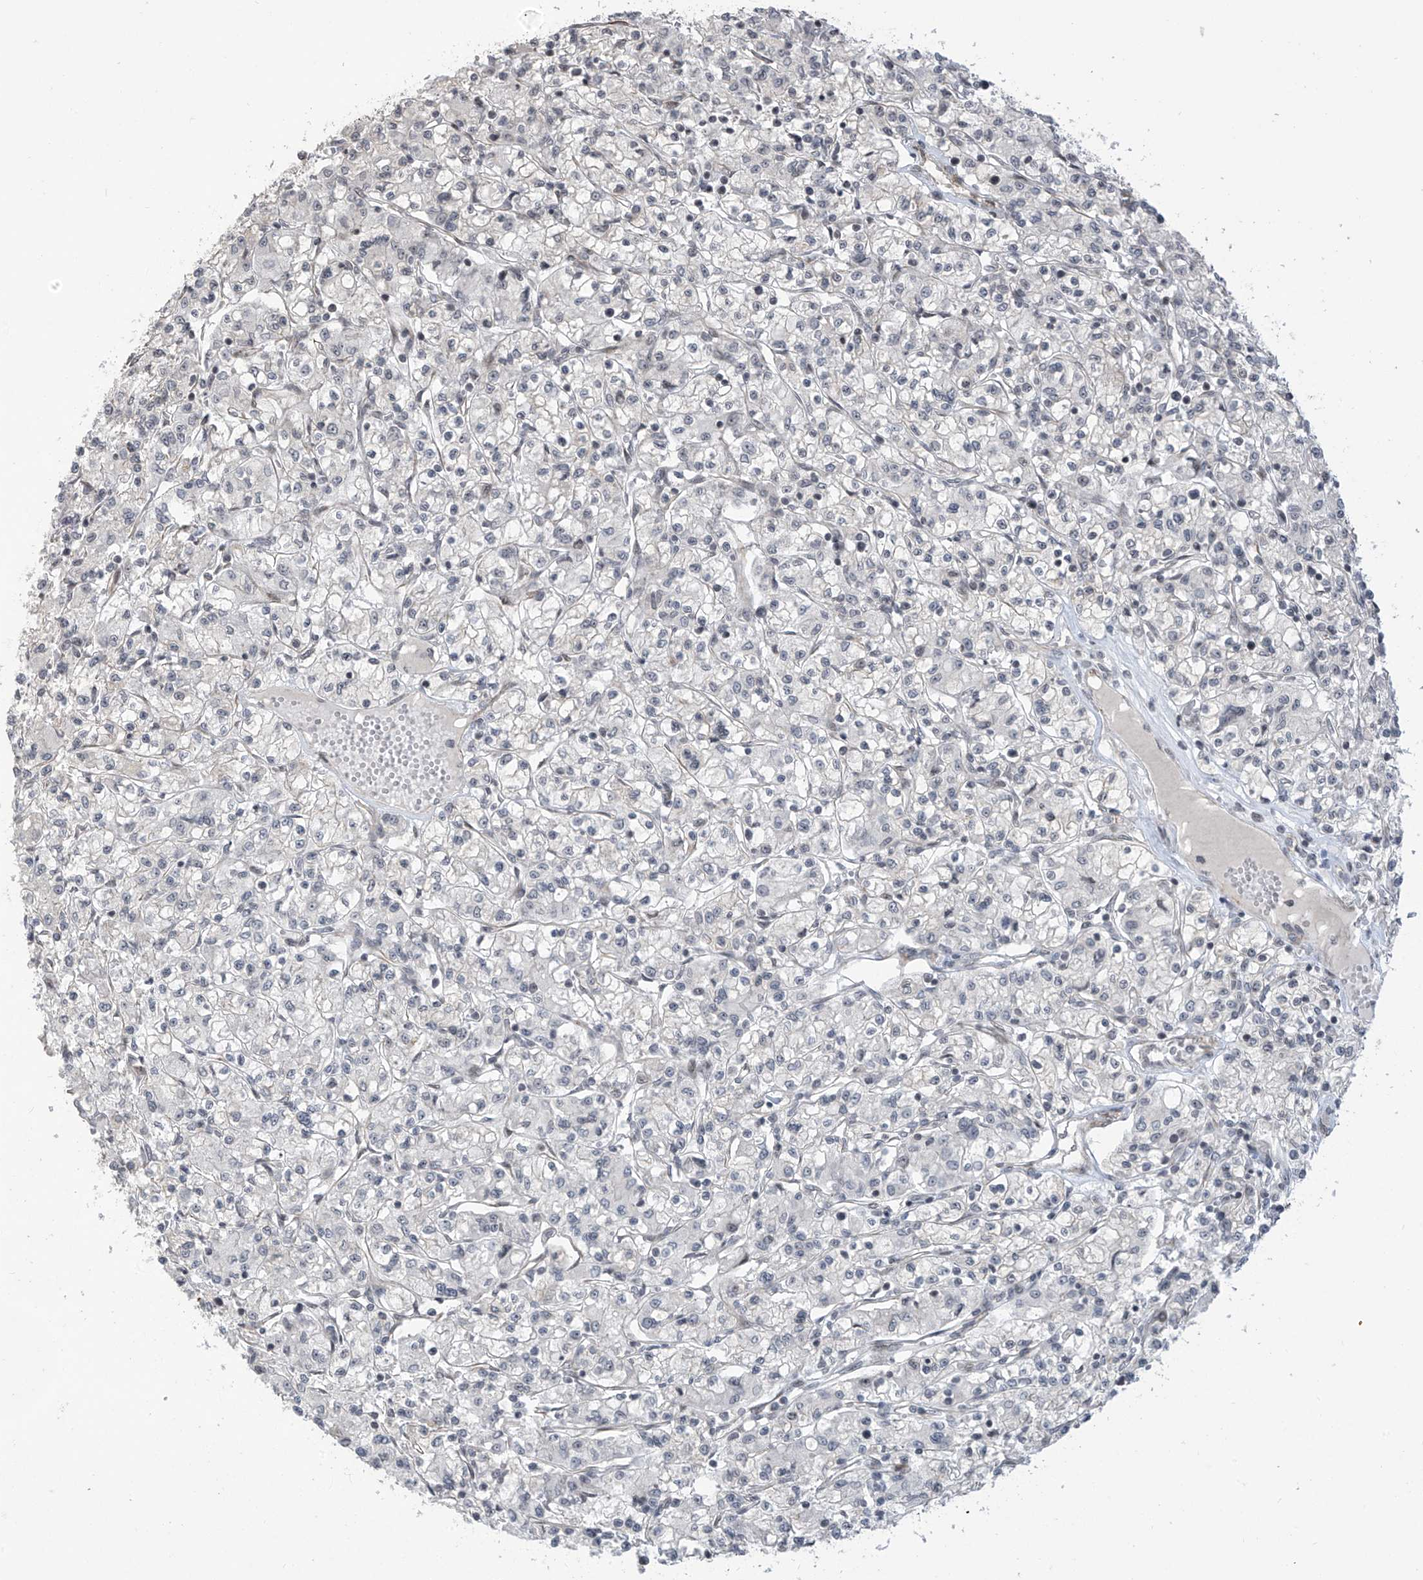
{"staining": {"intensity": "negative", "quantity": "none", "location": "none"}, "tissue": "renal cancer", "cell_type": "Tumor cells", "image_type": "cancer", "snomed": [{"axis": "morphology", "description": "Adenocarcinoma, NOS"}, {"axis": "topography", "description": "Kidney"}], "caption": "Immunohistochemical staining of adenocarcinoma (renal) reveals no significant staining in tumor cells. Nuclei are stained in blue.", "gene": "METAP1D", "patient": {"sex": "female", "age": 59}}